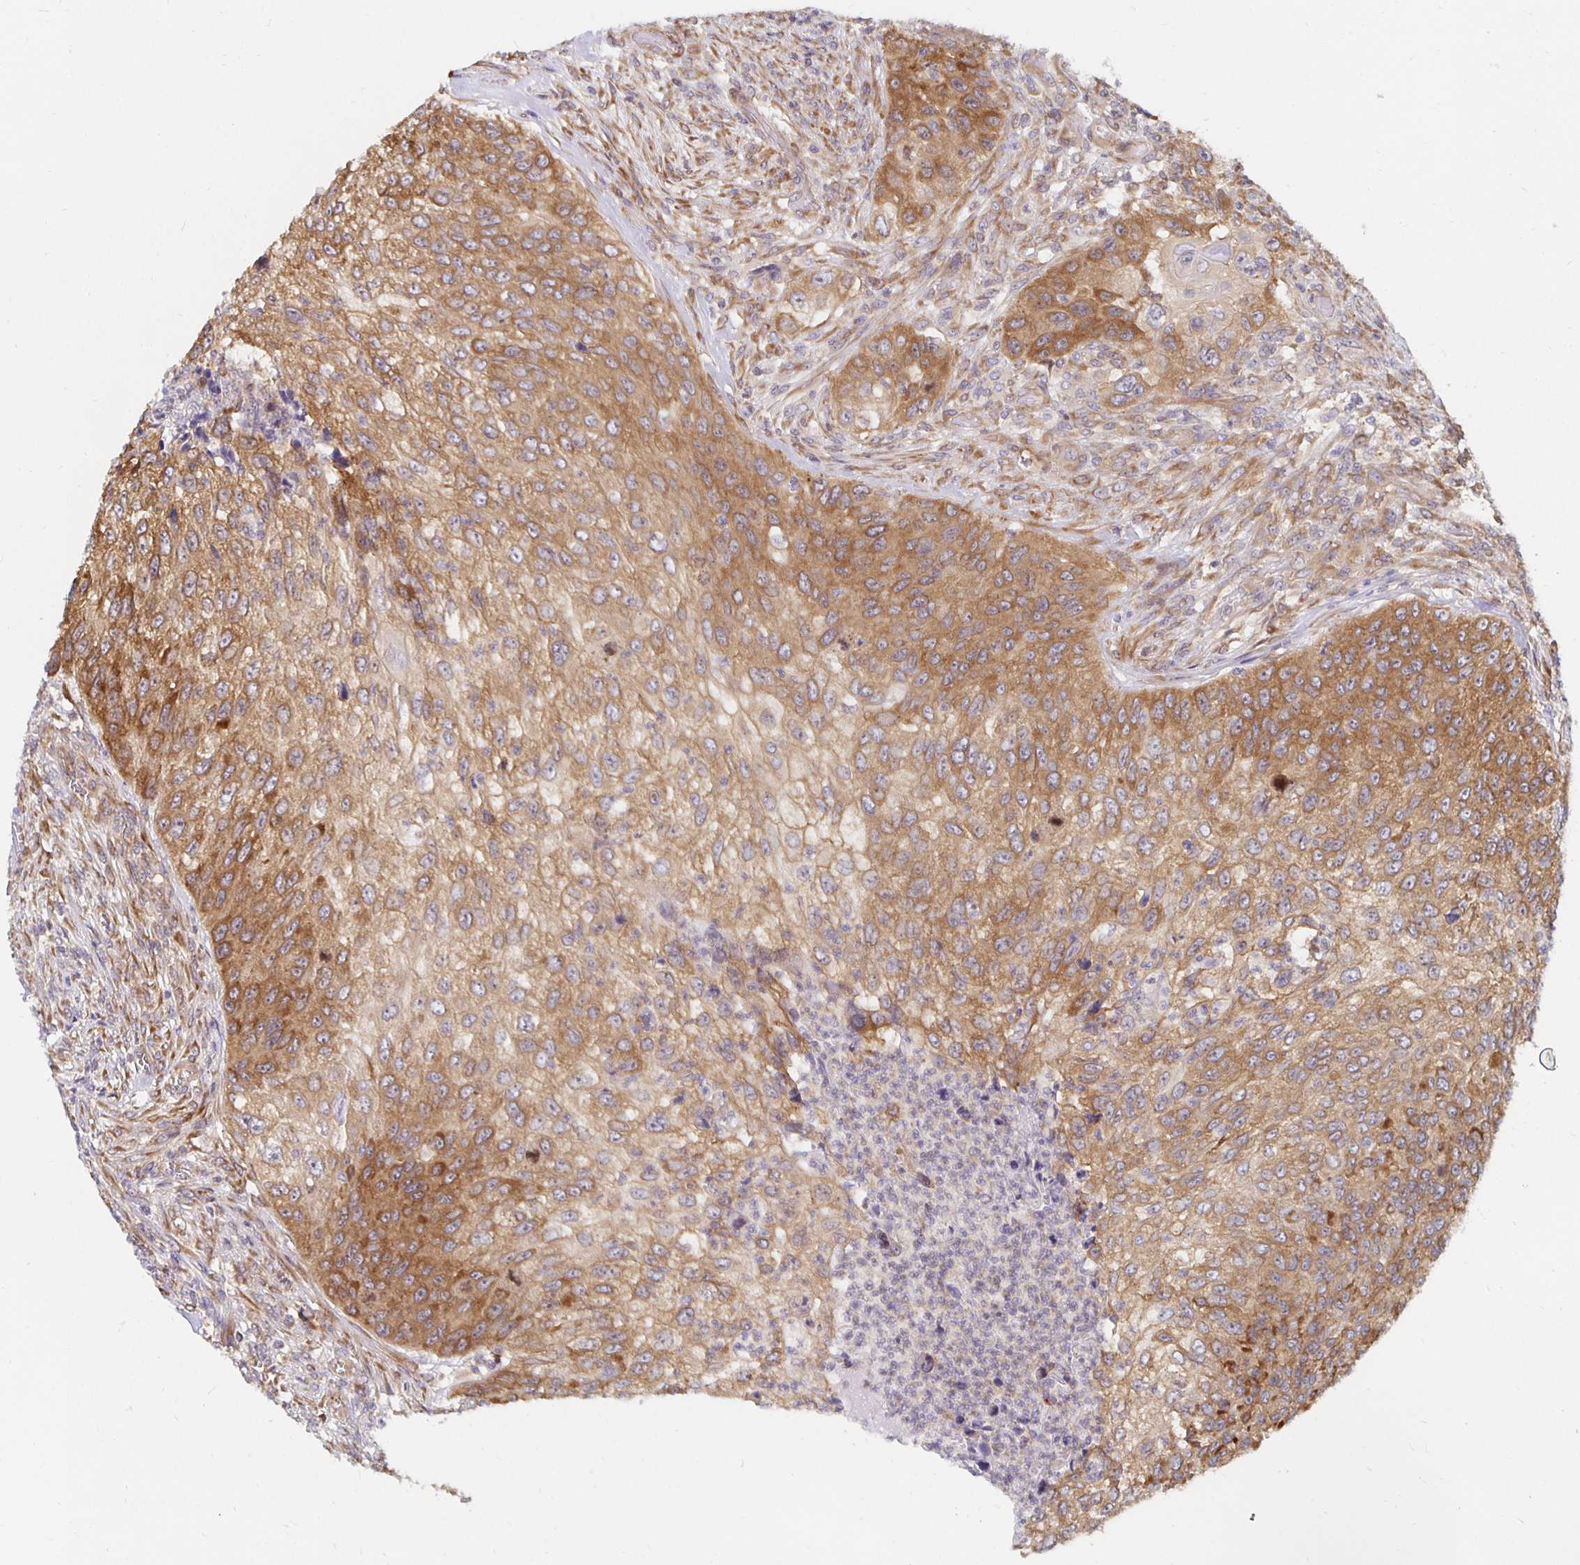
{"staining": {"intensity": "moderate", "quantity": ">75%", "location": "cytoplasmic/membranous"}, "tissue": "urothelial cancer", "cell_type": "Tumor cells", "image_type": "cancer", "snomed": [{"axis": "morphology", "description": "Urothelial carcinoma, High grade"}, {"axis": "topography", "description": "Urinary bladder"}], "caption": "Human urothelial cancer stained for a protein (brown) displays moderate cytoplasmic/membranous positive expression in approximately >75% of tumor cells.", "gene": "PDAP1", "patient": {"sex": "female", "age": 60}}